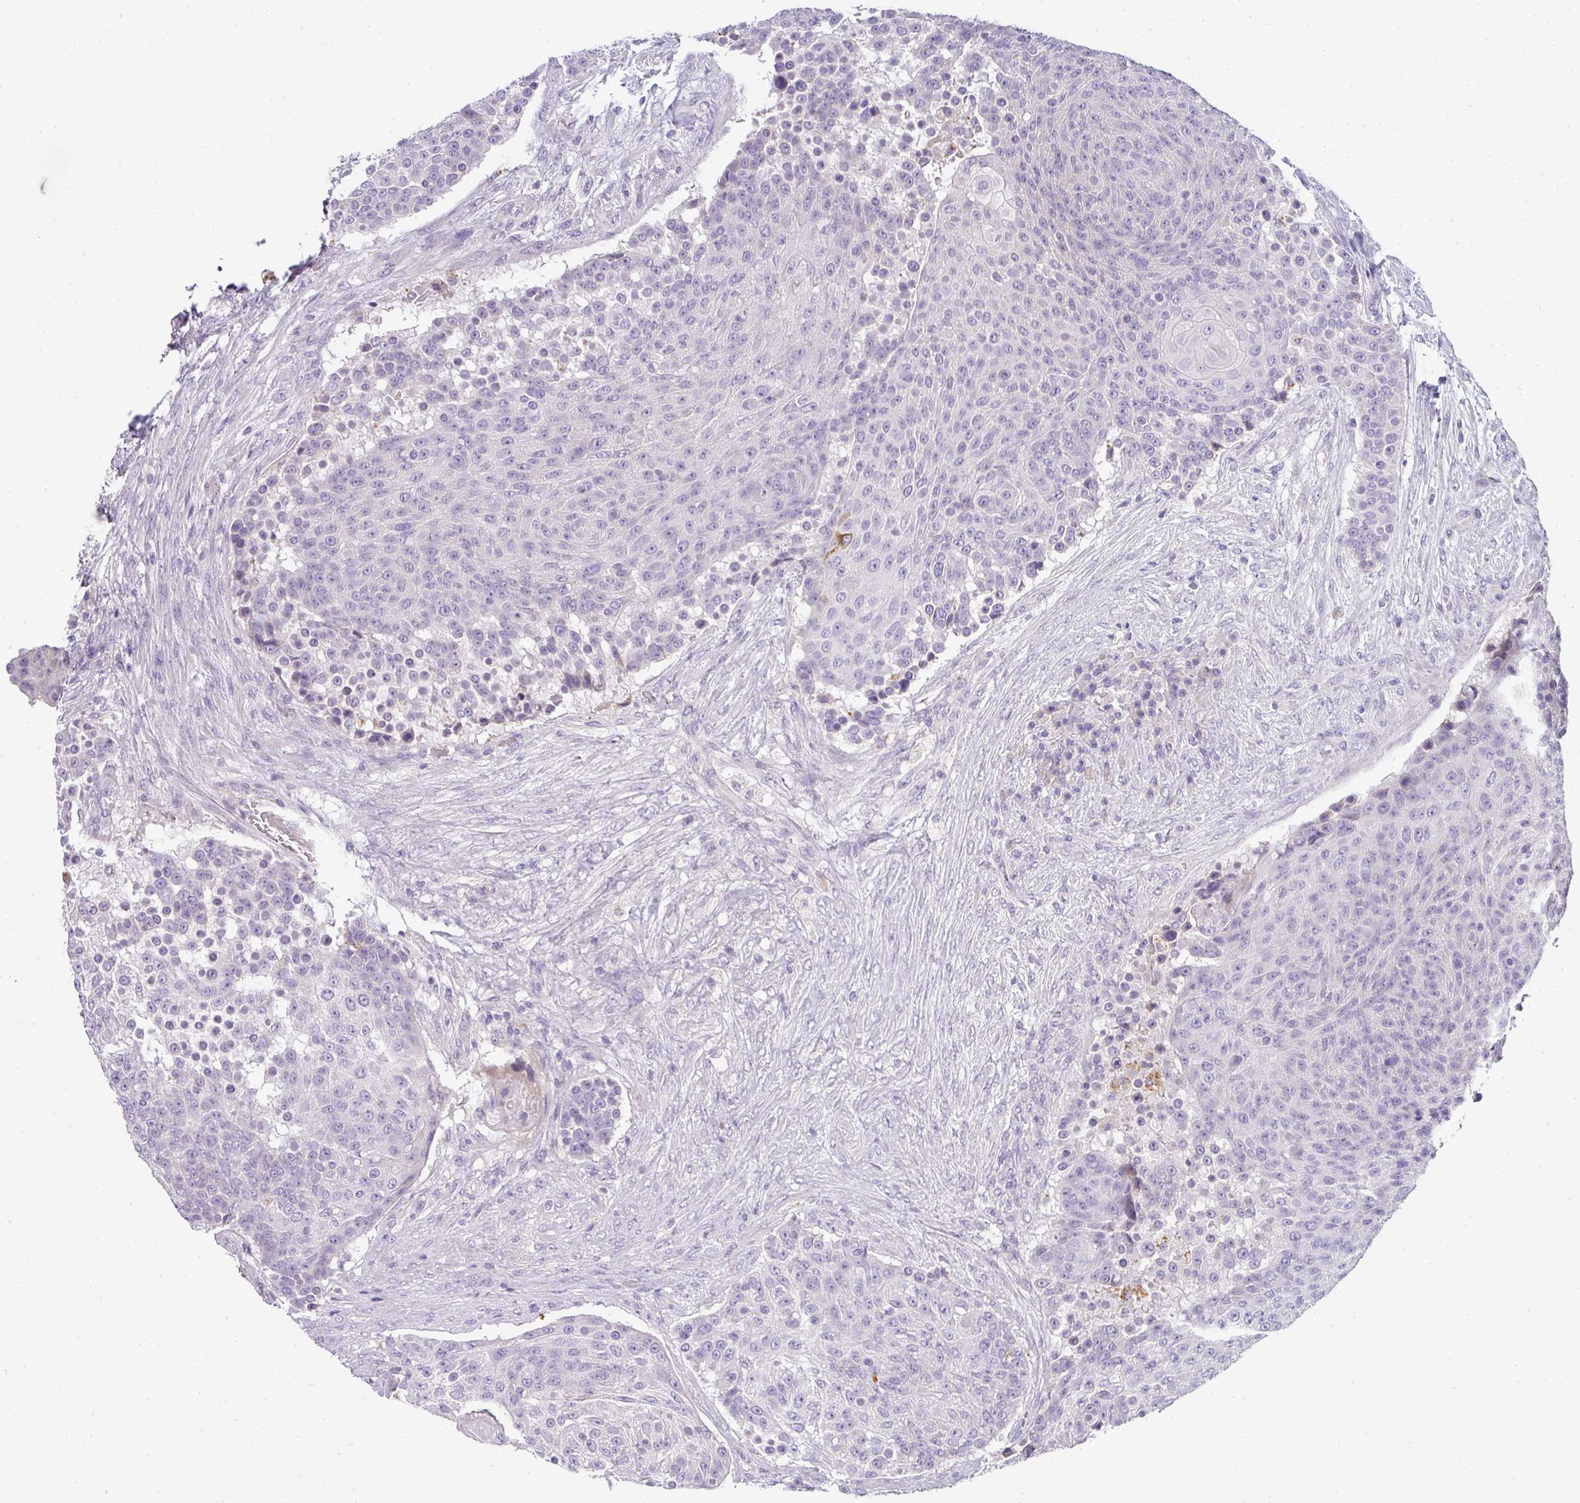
{"staining": {"intensity": "strong", "quantity": "<25%", "location": "cytoplasmic/membranous"}, "tissue": "urothelial cancer", "cell_type": "Tumor cells", "image_type": "cancer", "snomed": [{"axis": "morphology", "description": "Urothelial carcinoma, High grade"}, {"axis": "topography", "description": "Urinary bladder"}], "caption": "A high-resolution image shows IHC staining of high-grade urothelial carcinoma, which reveals strong cytoplasmic/membranous positivity in approximately <25% of tumor cells. (IHC, brightfield microscopy, high magnification).", "gene": "ASXL3", "patient": {"sex": "female", "age": 63}}